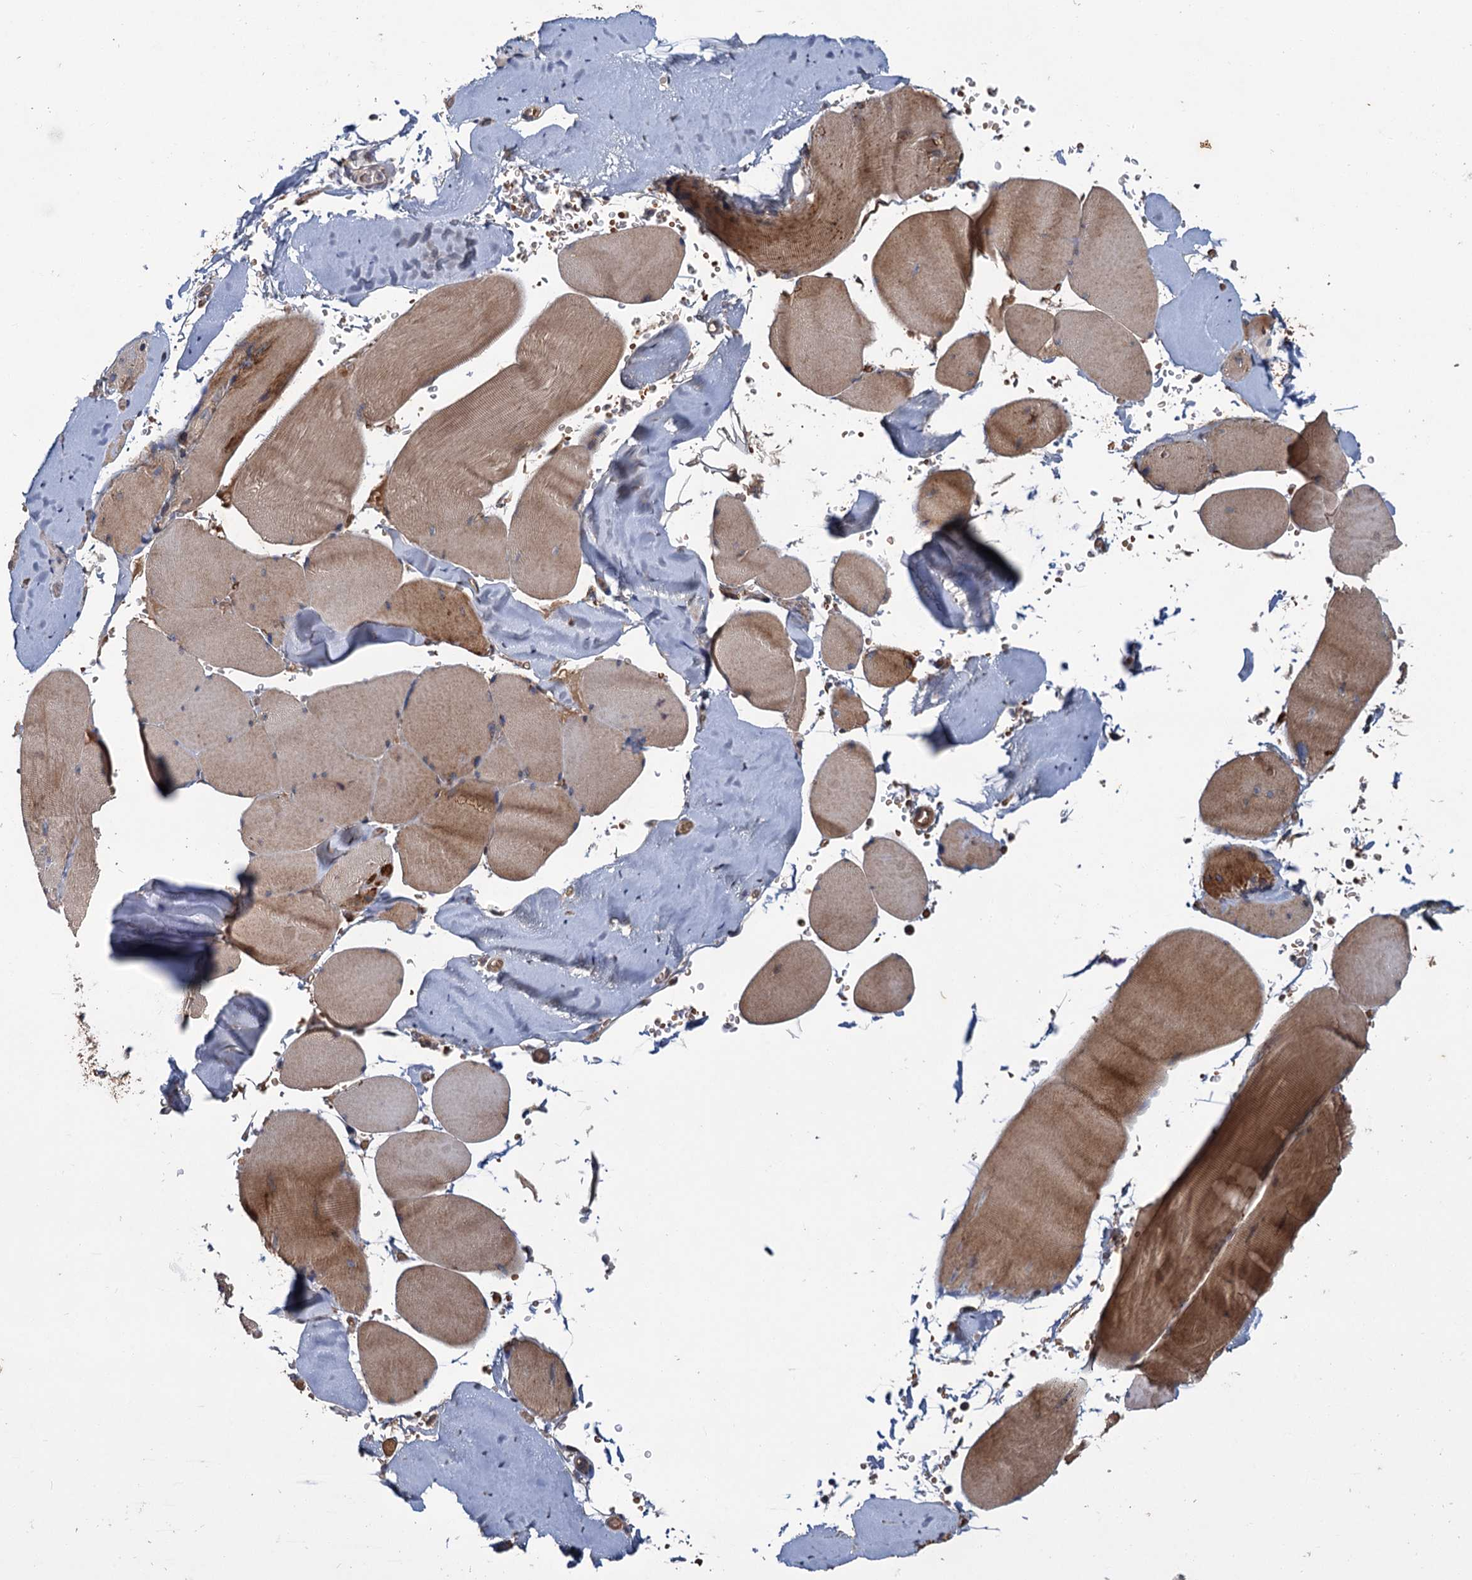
{"staining": {"intensity": "moderate", "quantity": ">75%", "location": "cytoplasmic/membranous"}, "tissue": "skeletal muscle", "cell_type": "Myocytes", "image_type": "normal", "snomed": [{"axis": "morphology", "description": "Normal tissue, NOS"}, {"axis": "topography", "description": "Skeletal muscle"}, {"axis": "topography", "description": "Head-Neck"}], "caption": "Skeletal muscle was stained to show a protein in brown. There is medium levels of moderate cytoplasmic/membranous positivity in approximately >75% of myocytes. (Stains: DAB (3,3'-diaminobenzidine) in brown, nuclei in blue, Microscopy: brightfield microscopy at high magnification).", "gene": "PKN2", "patient": {"sex": "male", "age": 66}}